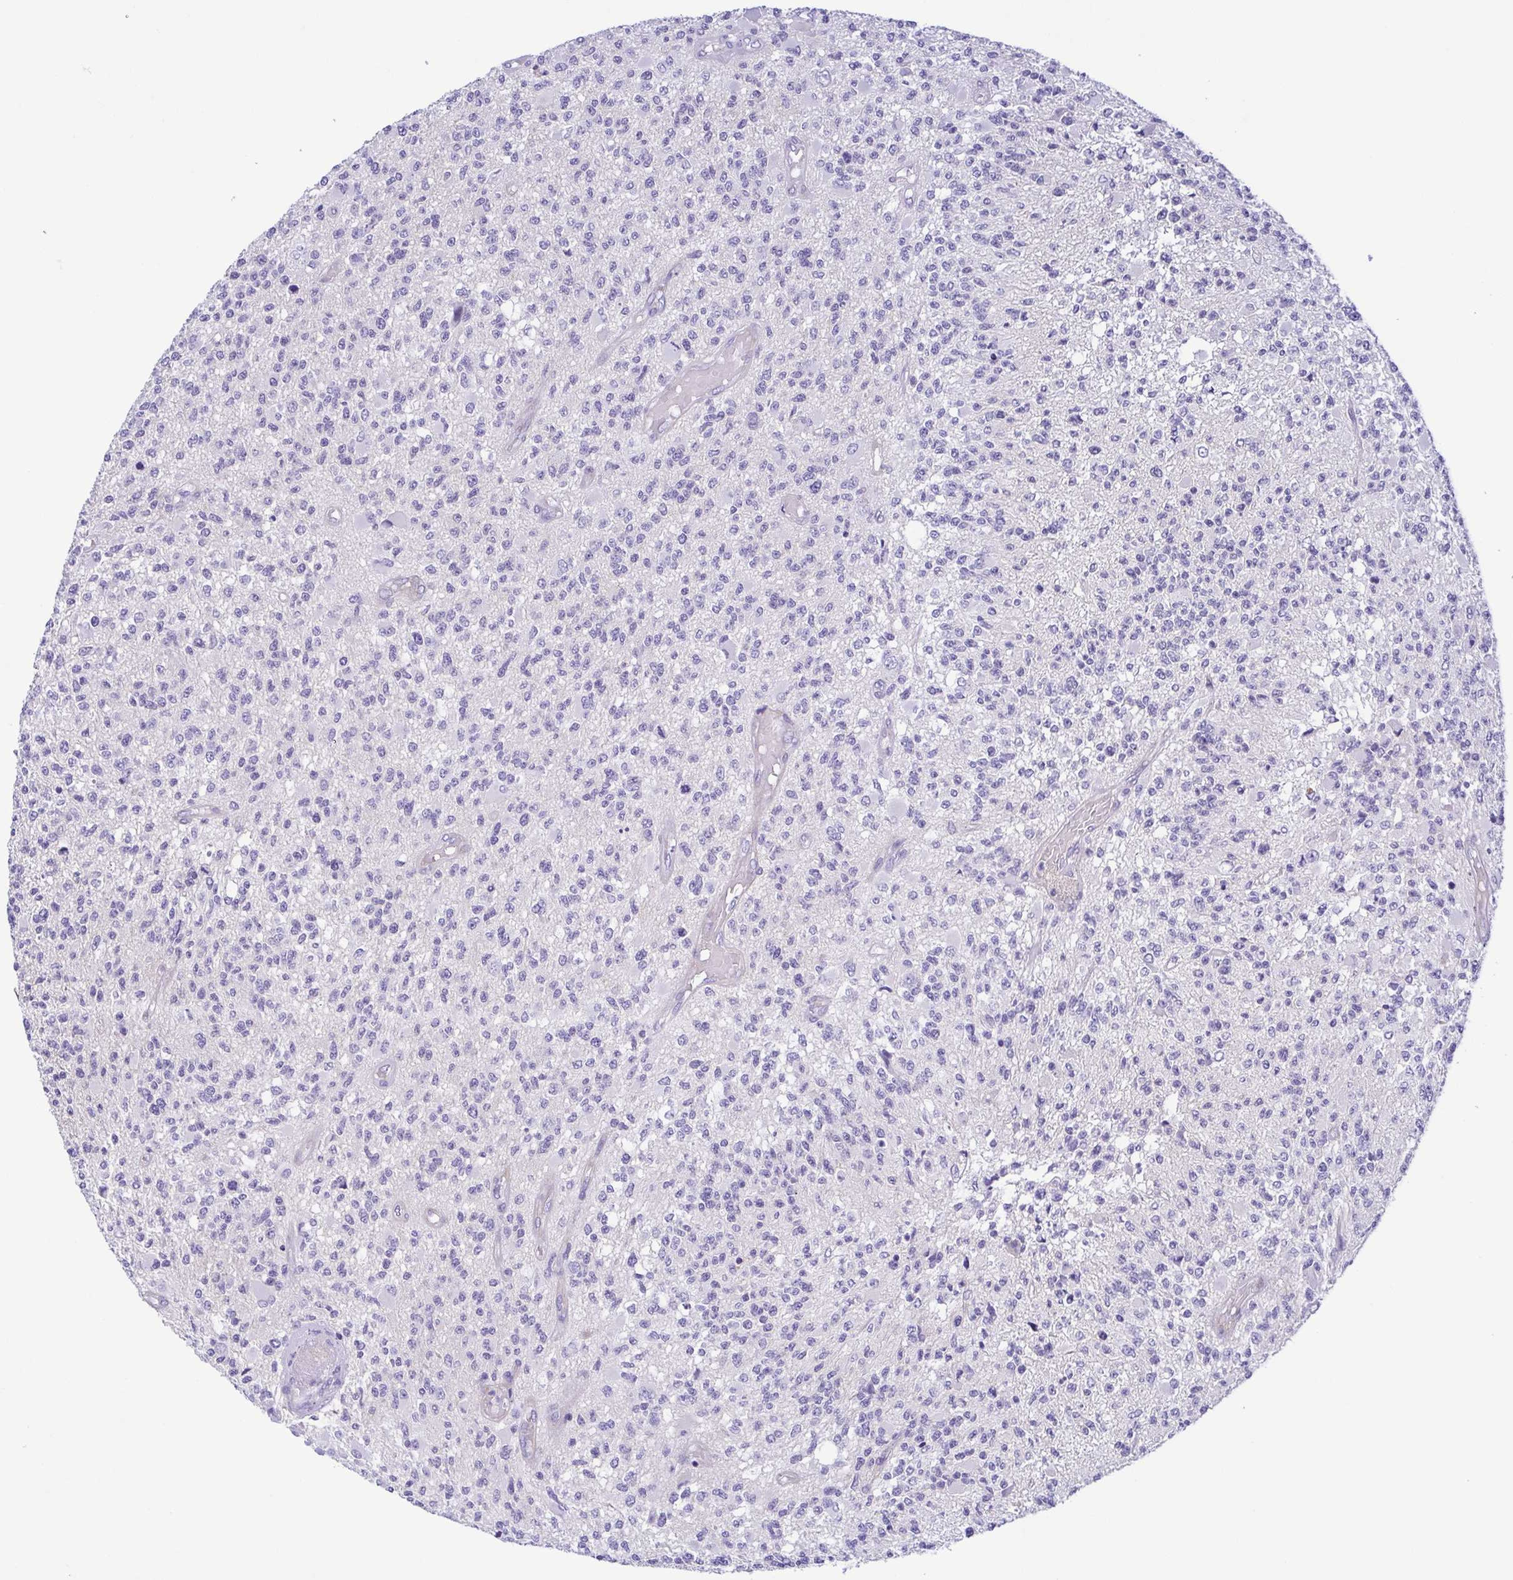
{"staining": {"intensity": "negative", "quantity": "none", "location": "none"}, "tissue": "glioma", "cell_type": "Tumor cells", "image_type": "cancer", "snomed": [{"axis": "morphology", "description": "Glioma, malignant, High grade"}, {"axis": "topography", "description": "Brain"}], "caption": "Tumor cells show no significant protein expression in glioma.", "gene": "GPR182", "patient": {"sex": "female", "age": 63}}